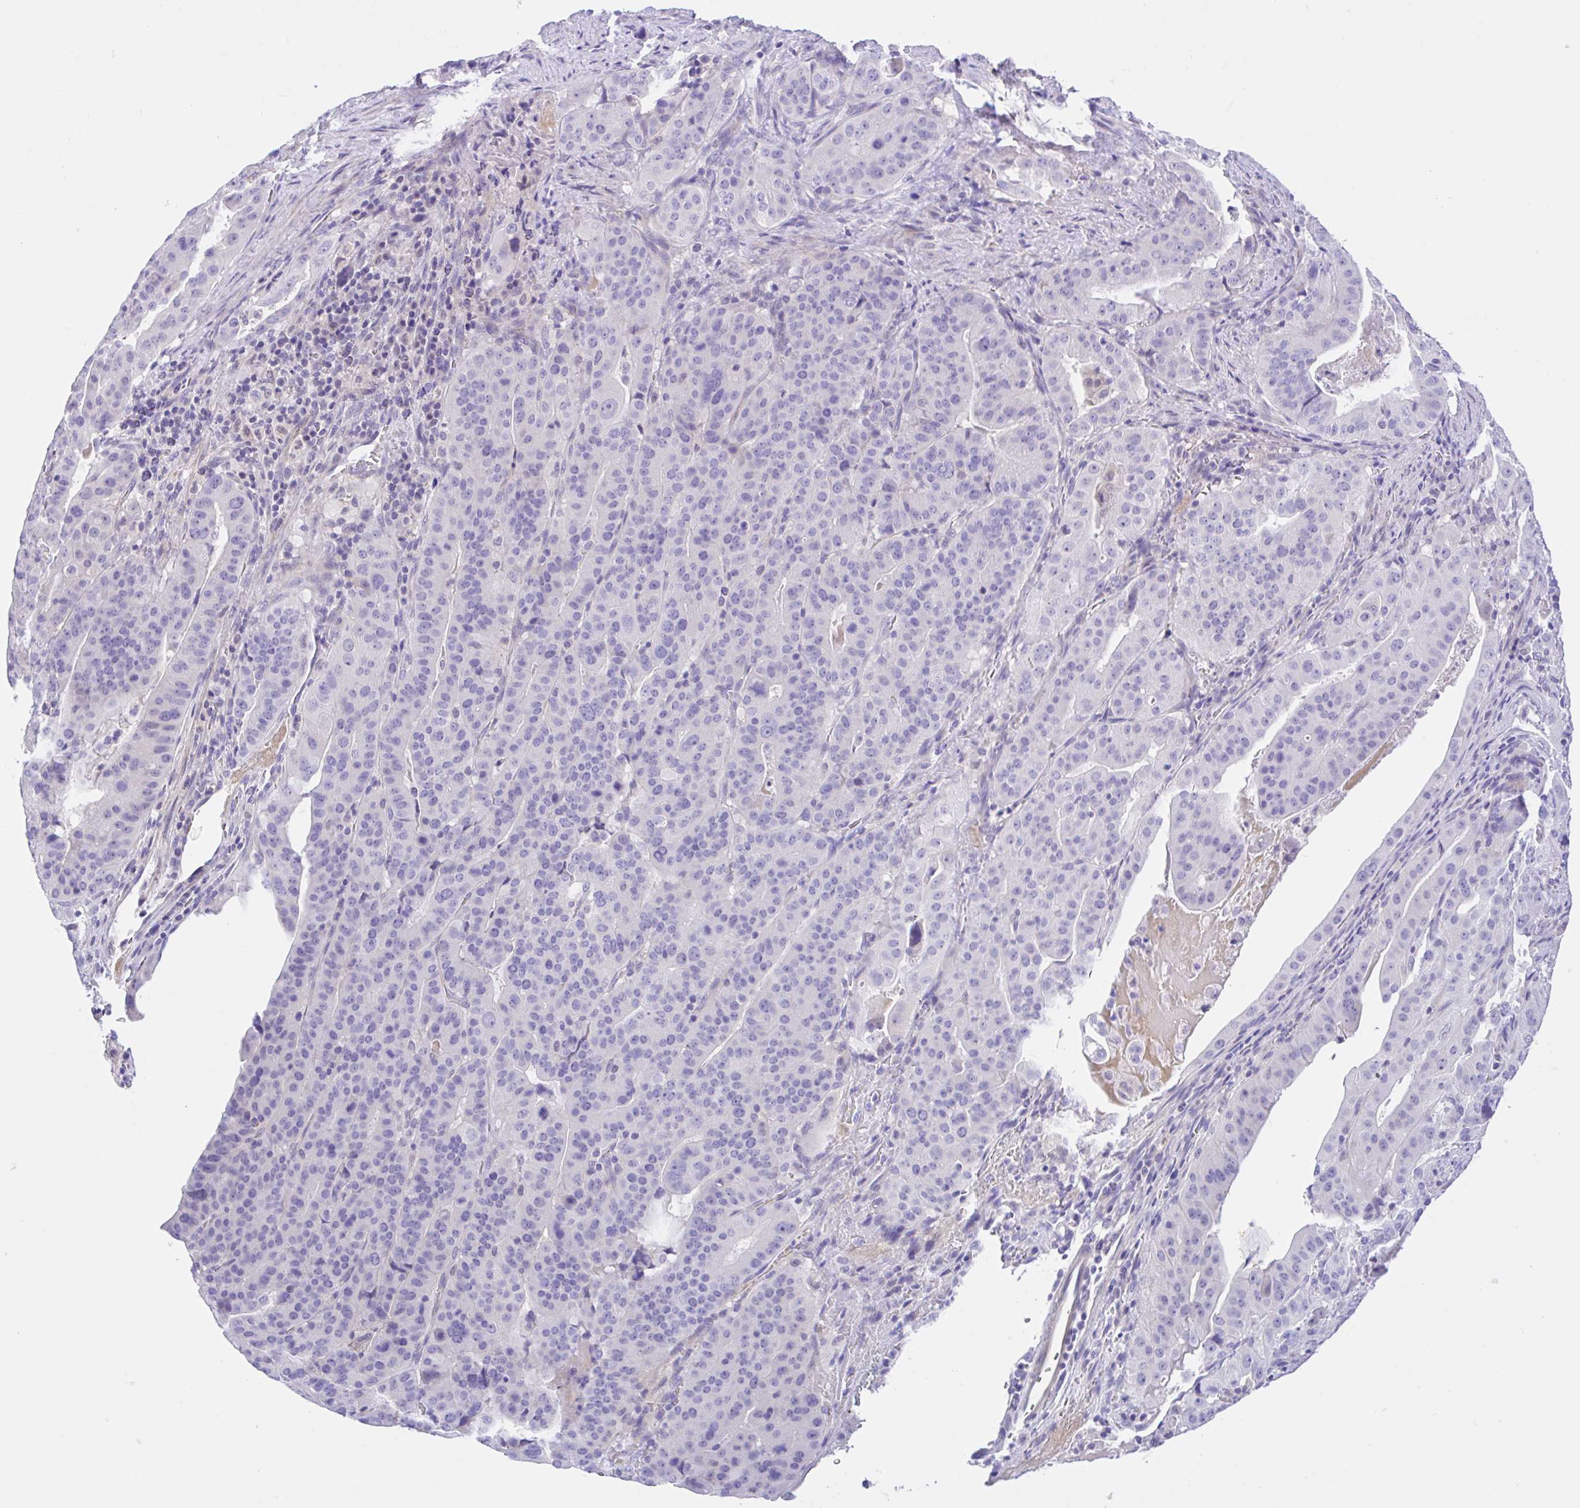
{"staining": {"intensity": "negative", "quantity": "none", "location": "none"}, "tissue": "stomach cancer", "cell_type": "Tumor cells", "image_type": "cancer", "snomed": [{"axis": "morphology", "description": "Adenocarcinoma, NOS"}, {"axis": "topography", "description": "Stomach"}], "caption": "Immunohistochemistry of human adenocarcinoma (stomach) demonstrates no expression in tumor cells.", "gene": "ANO4", "patient": {"sex": "male", "age": 48}}